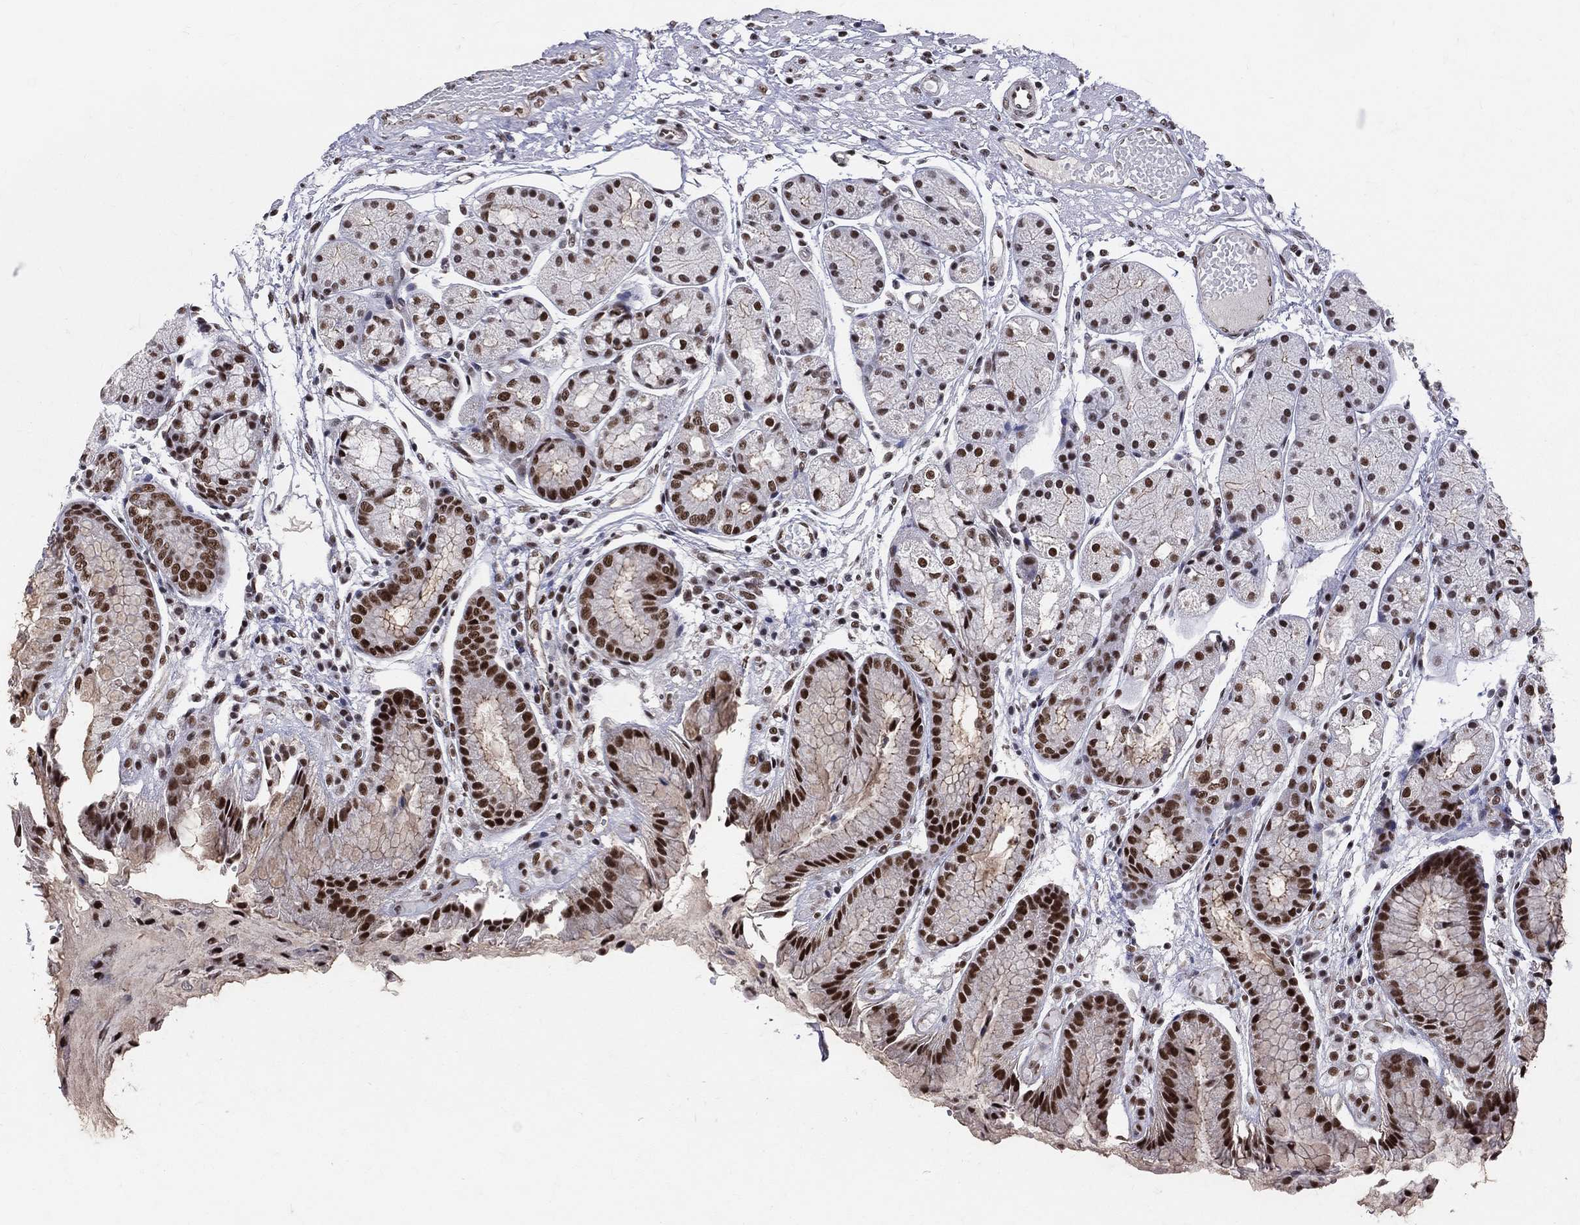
{"staining": {"intensity": "strong", "quantity": ">75%", "location": "nuclear"}, "tissue": "stomach", "cell_type": "Glandular cells", "image_type": "normal", "snomed": [{"axis": "morphology", "description": "Normal tissue, NOS"}, {"axis": "topography", "description": "Stomach, upper"}], "caption": "The photomicrograph displays staining of unremarkable stomach, revealing strong nuclear protein expression (brown color) within glandular cells.", "gene": "CDK7", "patient": {"sex": "male", "age": 72}}